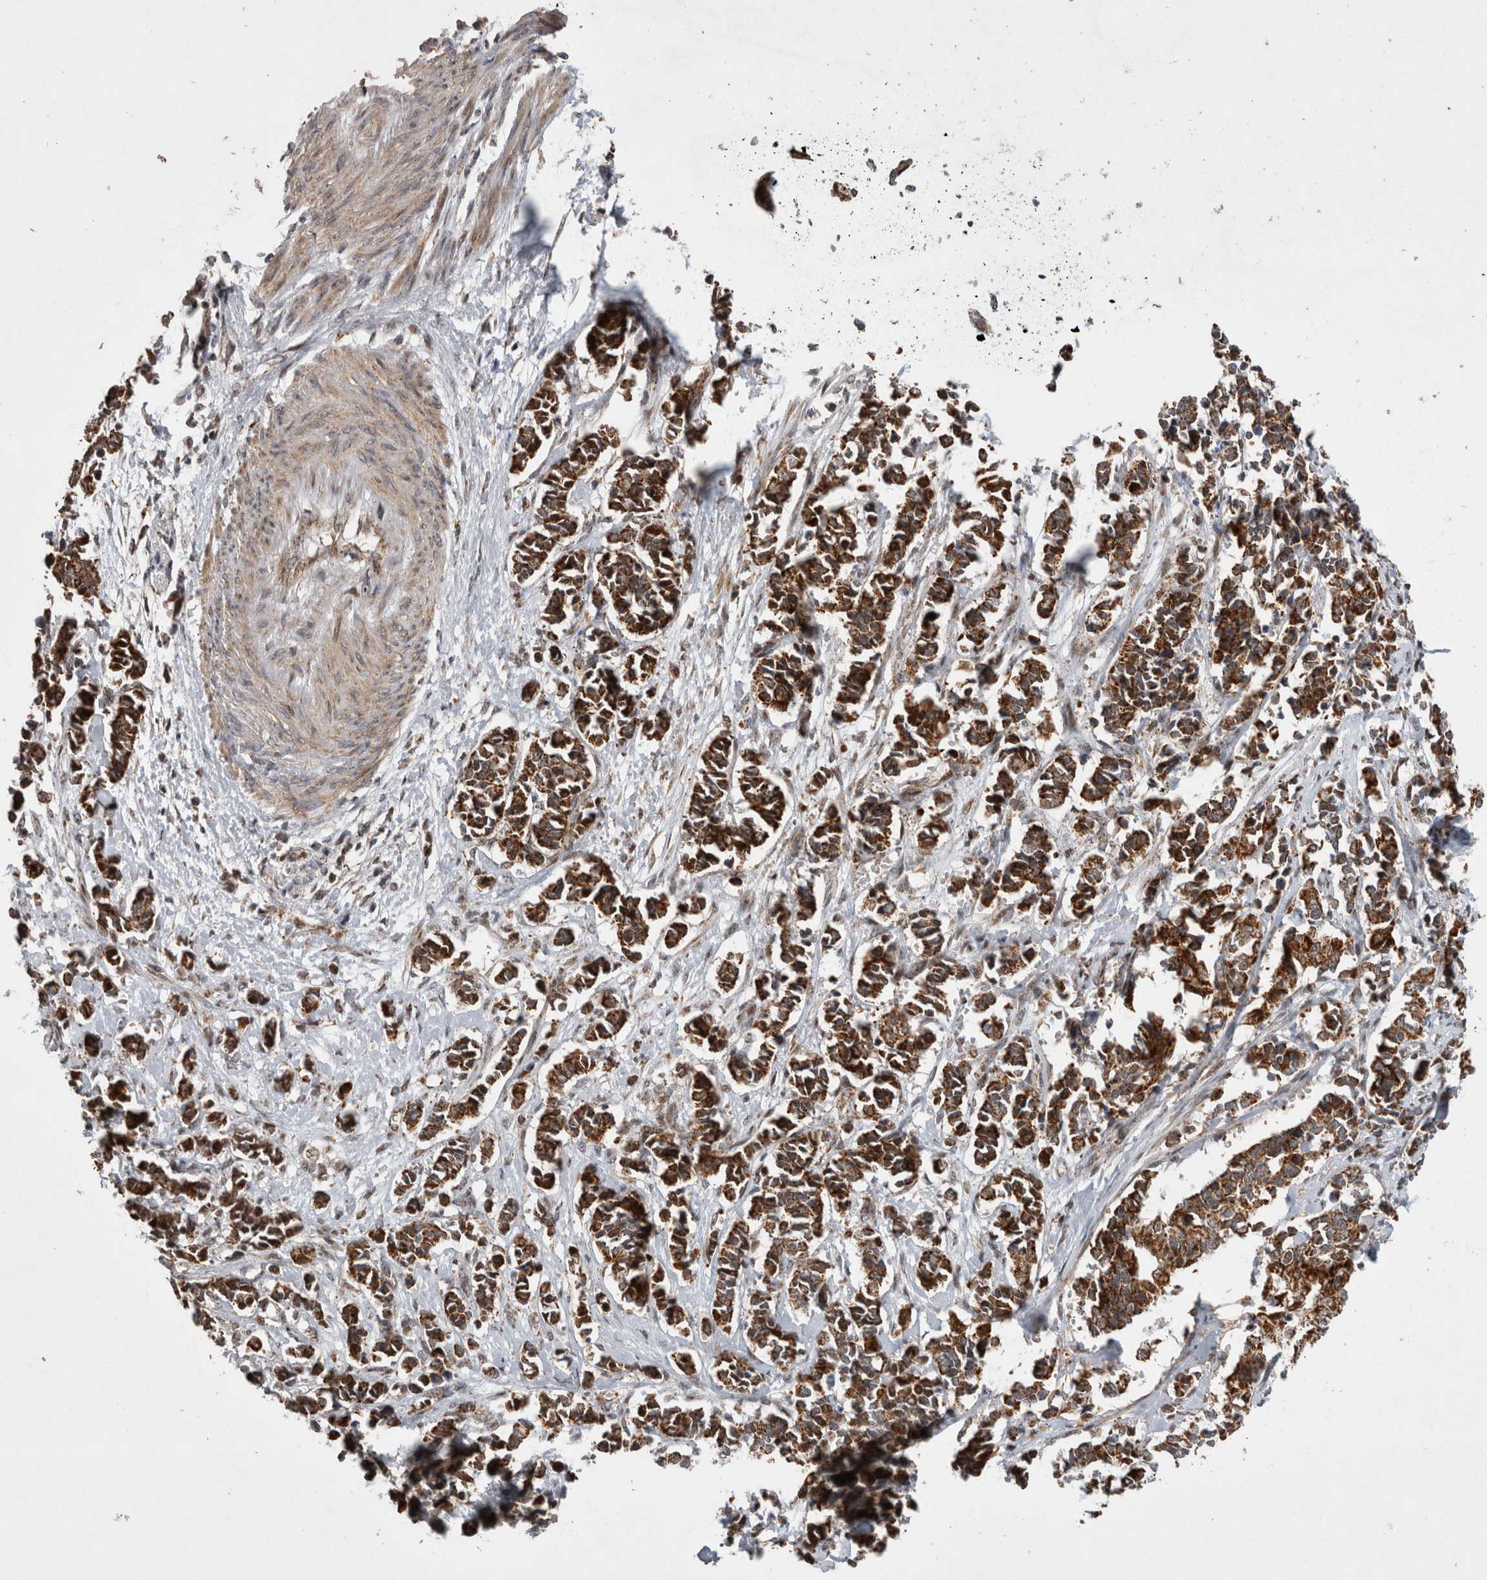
{"staining": {"intensity": "strong", "quantity": ">75%", "location": "cytoplasmic/membranous"}, "tissue": "cervical cancer", "cell_type": "Tumor cells", "image_type": "cancer", "snomed": [{"axis": "morphology", "description": "Normal tissue, NOS"}, {"axis": "morphology", "description": "Squamous cell carcinoma, NOS"}, {"axis": "topography", "description": "Cervix"}], "caption": "Tumor cells show high levels of strong cytoplasmic/membranous positivity in about >75% of cells in cervical cancer (squamous cell carcinoma).", "gene": "MRPL37", "patient": {"sex": "female", "age": 35}}